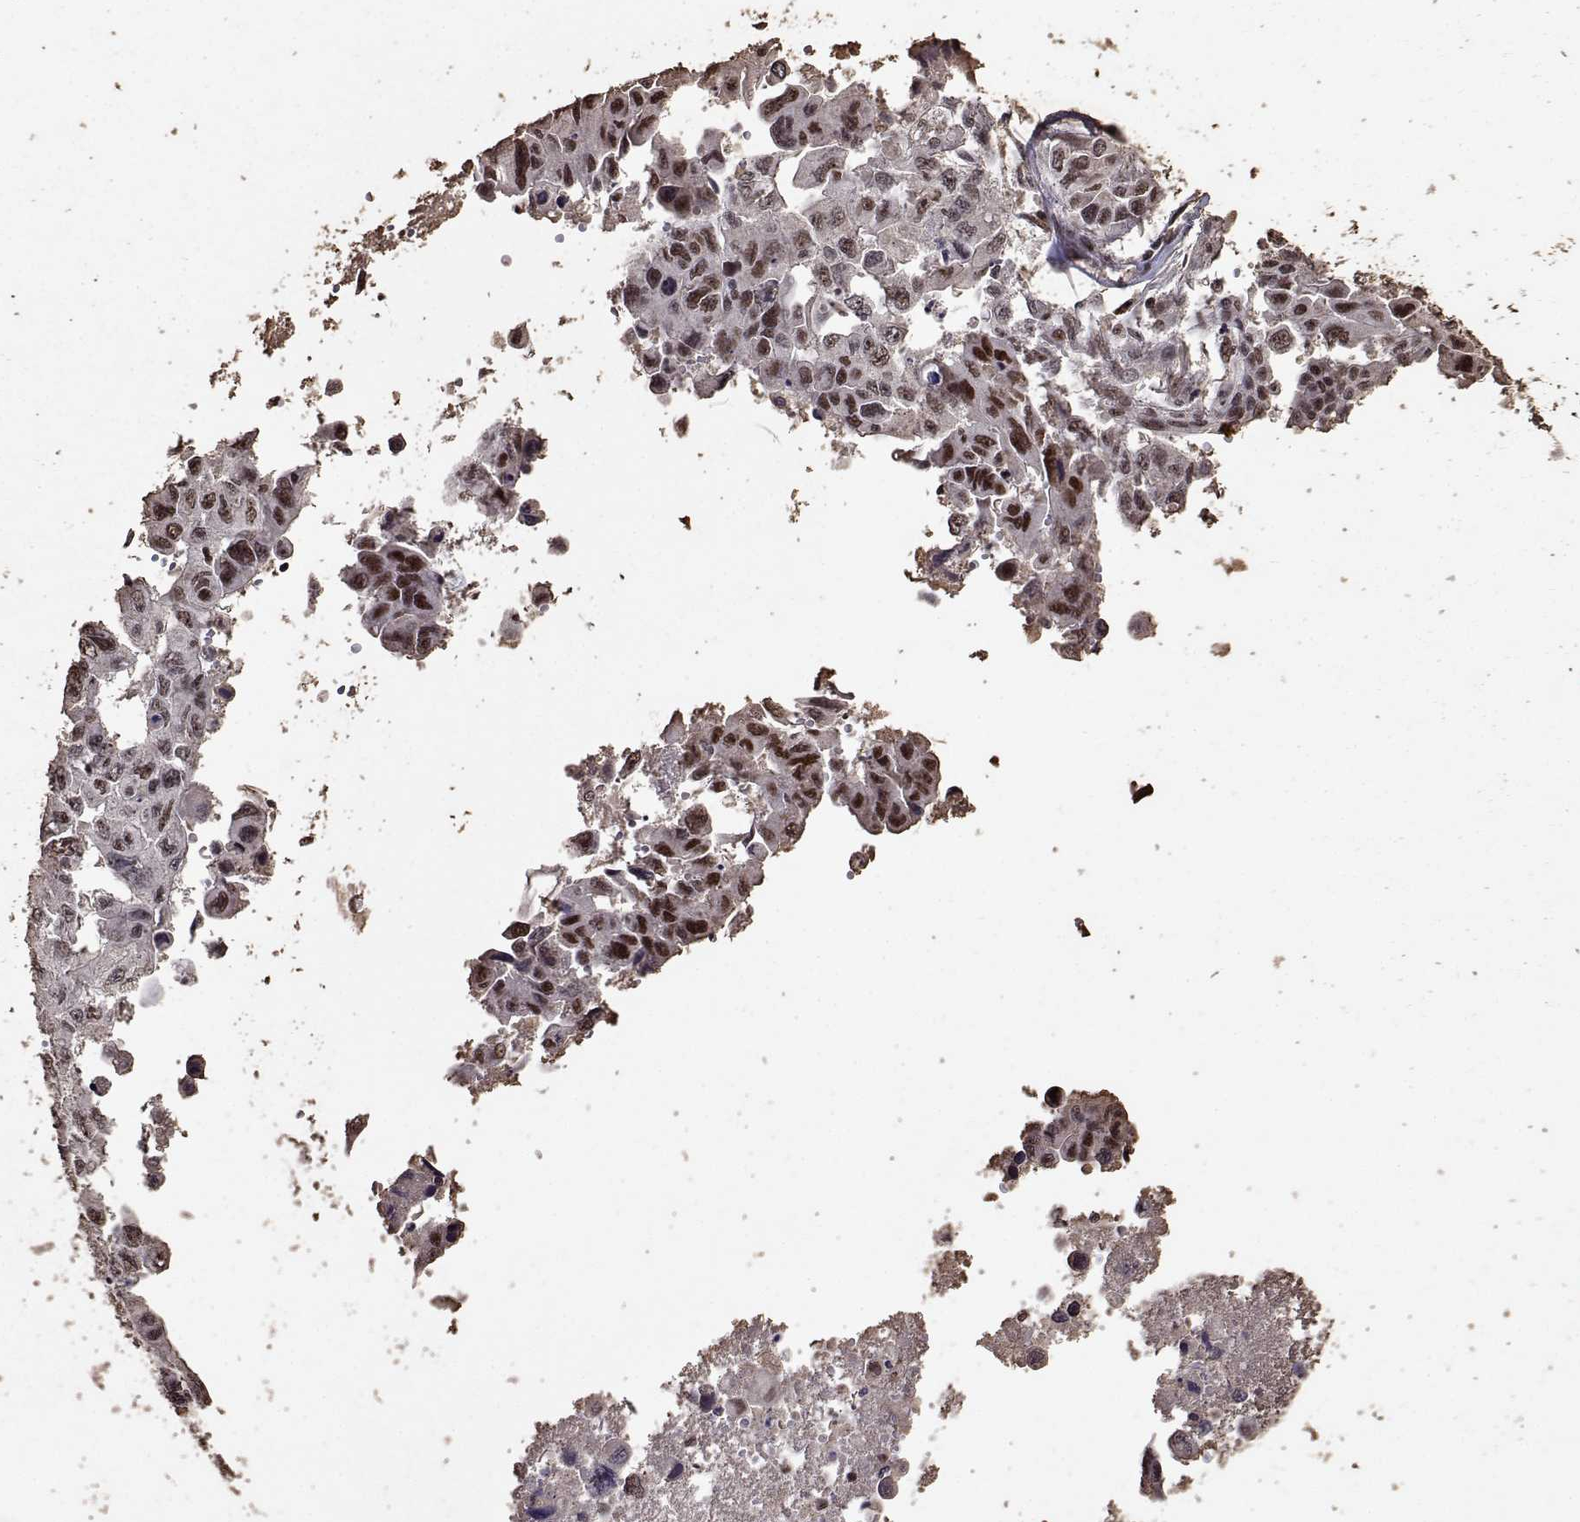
{"staining": {"intensity": "moderate", "quantity": ">75%", "location": "nuclear"}, "tissue": "lung cancer", "cell_type": "Tumor cells", "image_type": "cancer", "snomed": [{"axis": "morphology", "description": "Adenocarcinoma, NOS"}, {"axis": "topography", "description": "Lung"}], "caption": "Immunohistochemistry of human lung cancer reveals medium levels of moderate nuclear staining in about >75% of tumor cells. The staining was performed using DAB, with brown indicating positive protein expression. Nuclei are stained blue with hematoxylin.", "gene": "TOE1", "patient": {"sex": "male", "age": 64}}